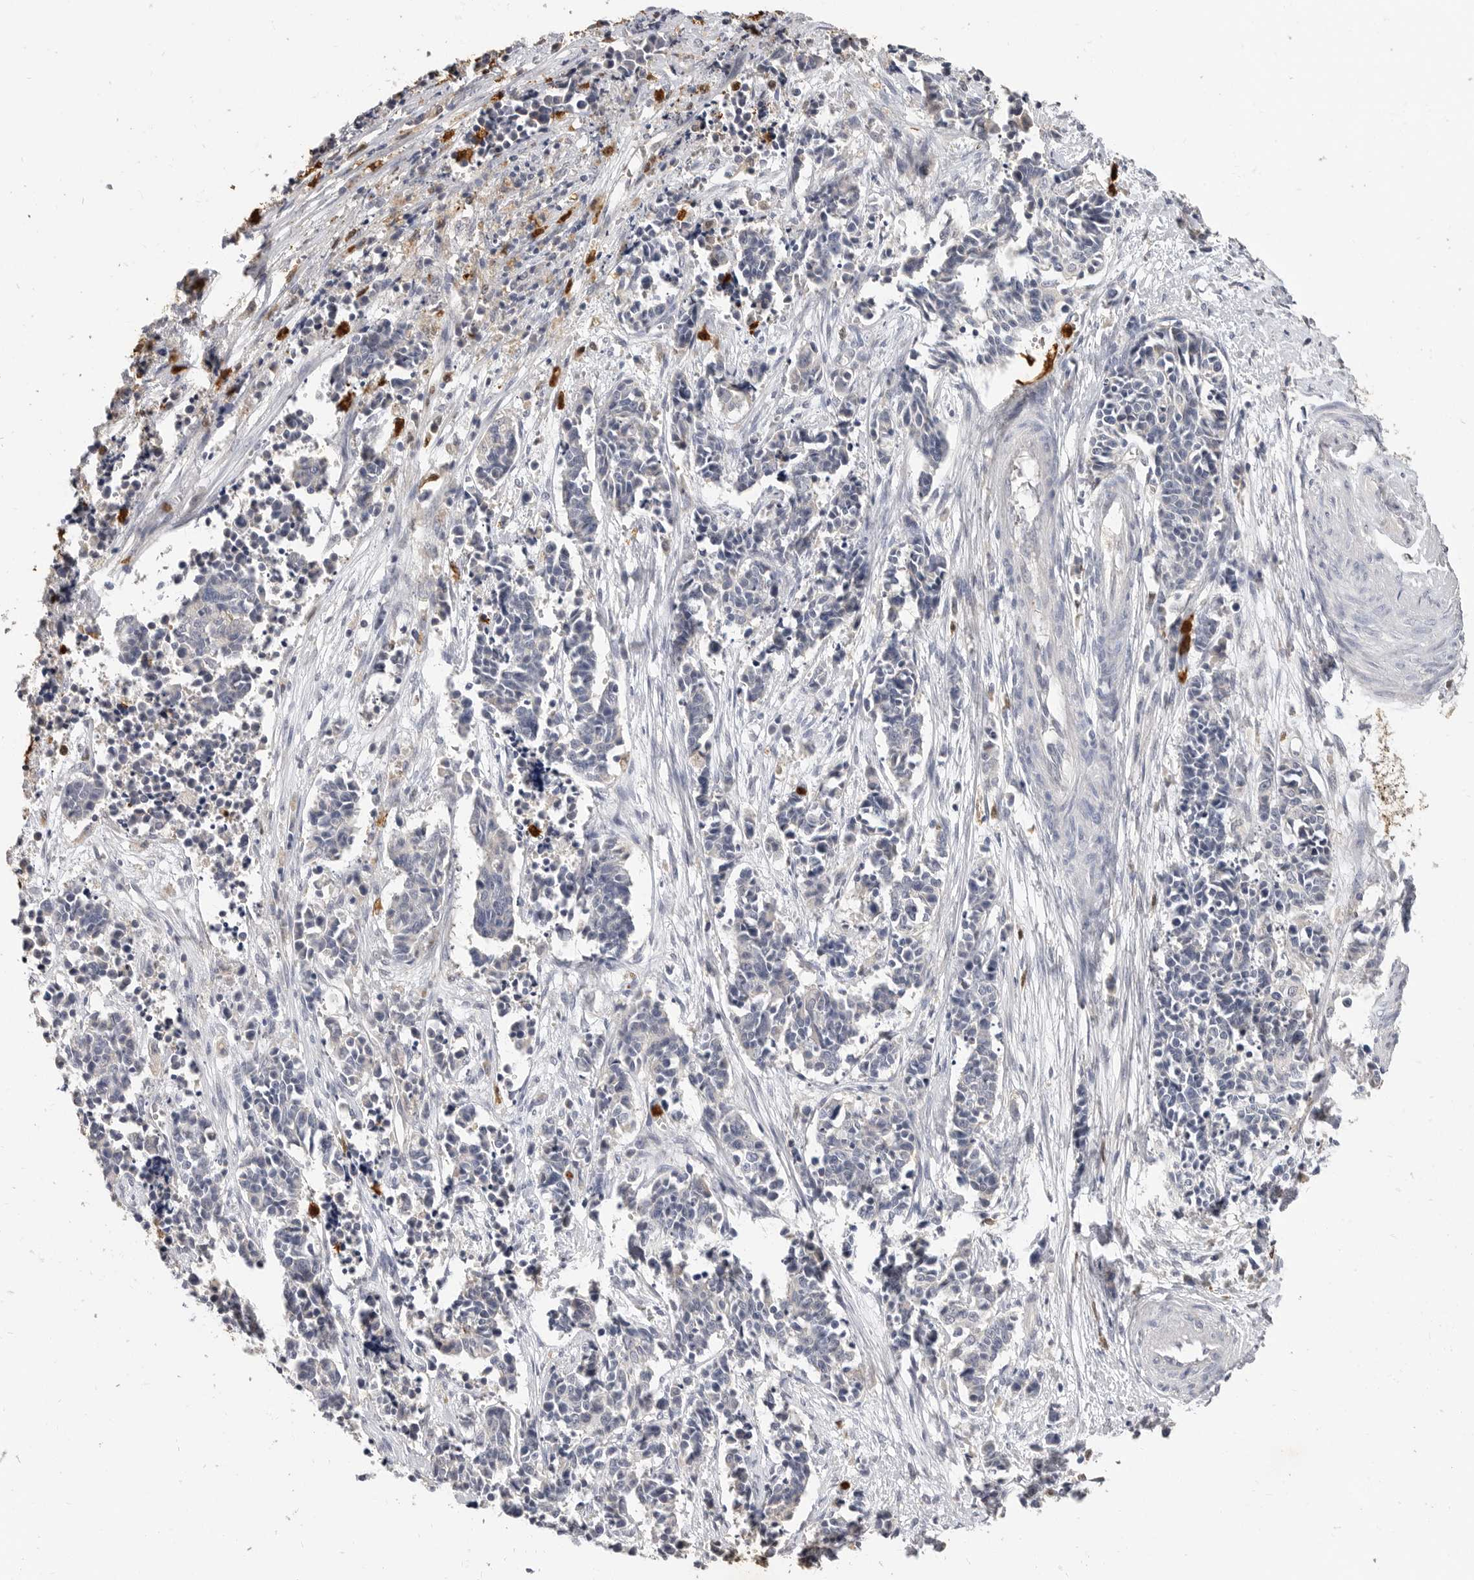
{"staining": {"intensity": "negative", "quantity": "none", "location": "none"}, "tissue": "cervical cancer", "cell_type": "Tumor cells", "image_type": "cancer", "snomed": [{"axis": "morphology", "description": "Normal tissue, NOS"}, {"axis": "morphology", "description": "Squamous cell carcinoma, NOS"}, {"axis": "topography", "description": "Cervix"}], "caption": "Immunohistochemistry histopathology image of cervical cancer (squamous cell carcinoma) stained for a protein (brown), which exhibits no expression in tumor cells.", "gene": "LTBR", "patient": {"sex": "female", "age": 35}}